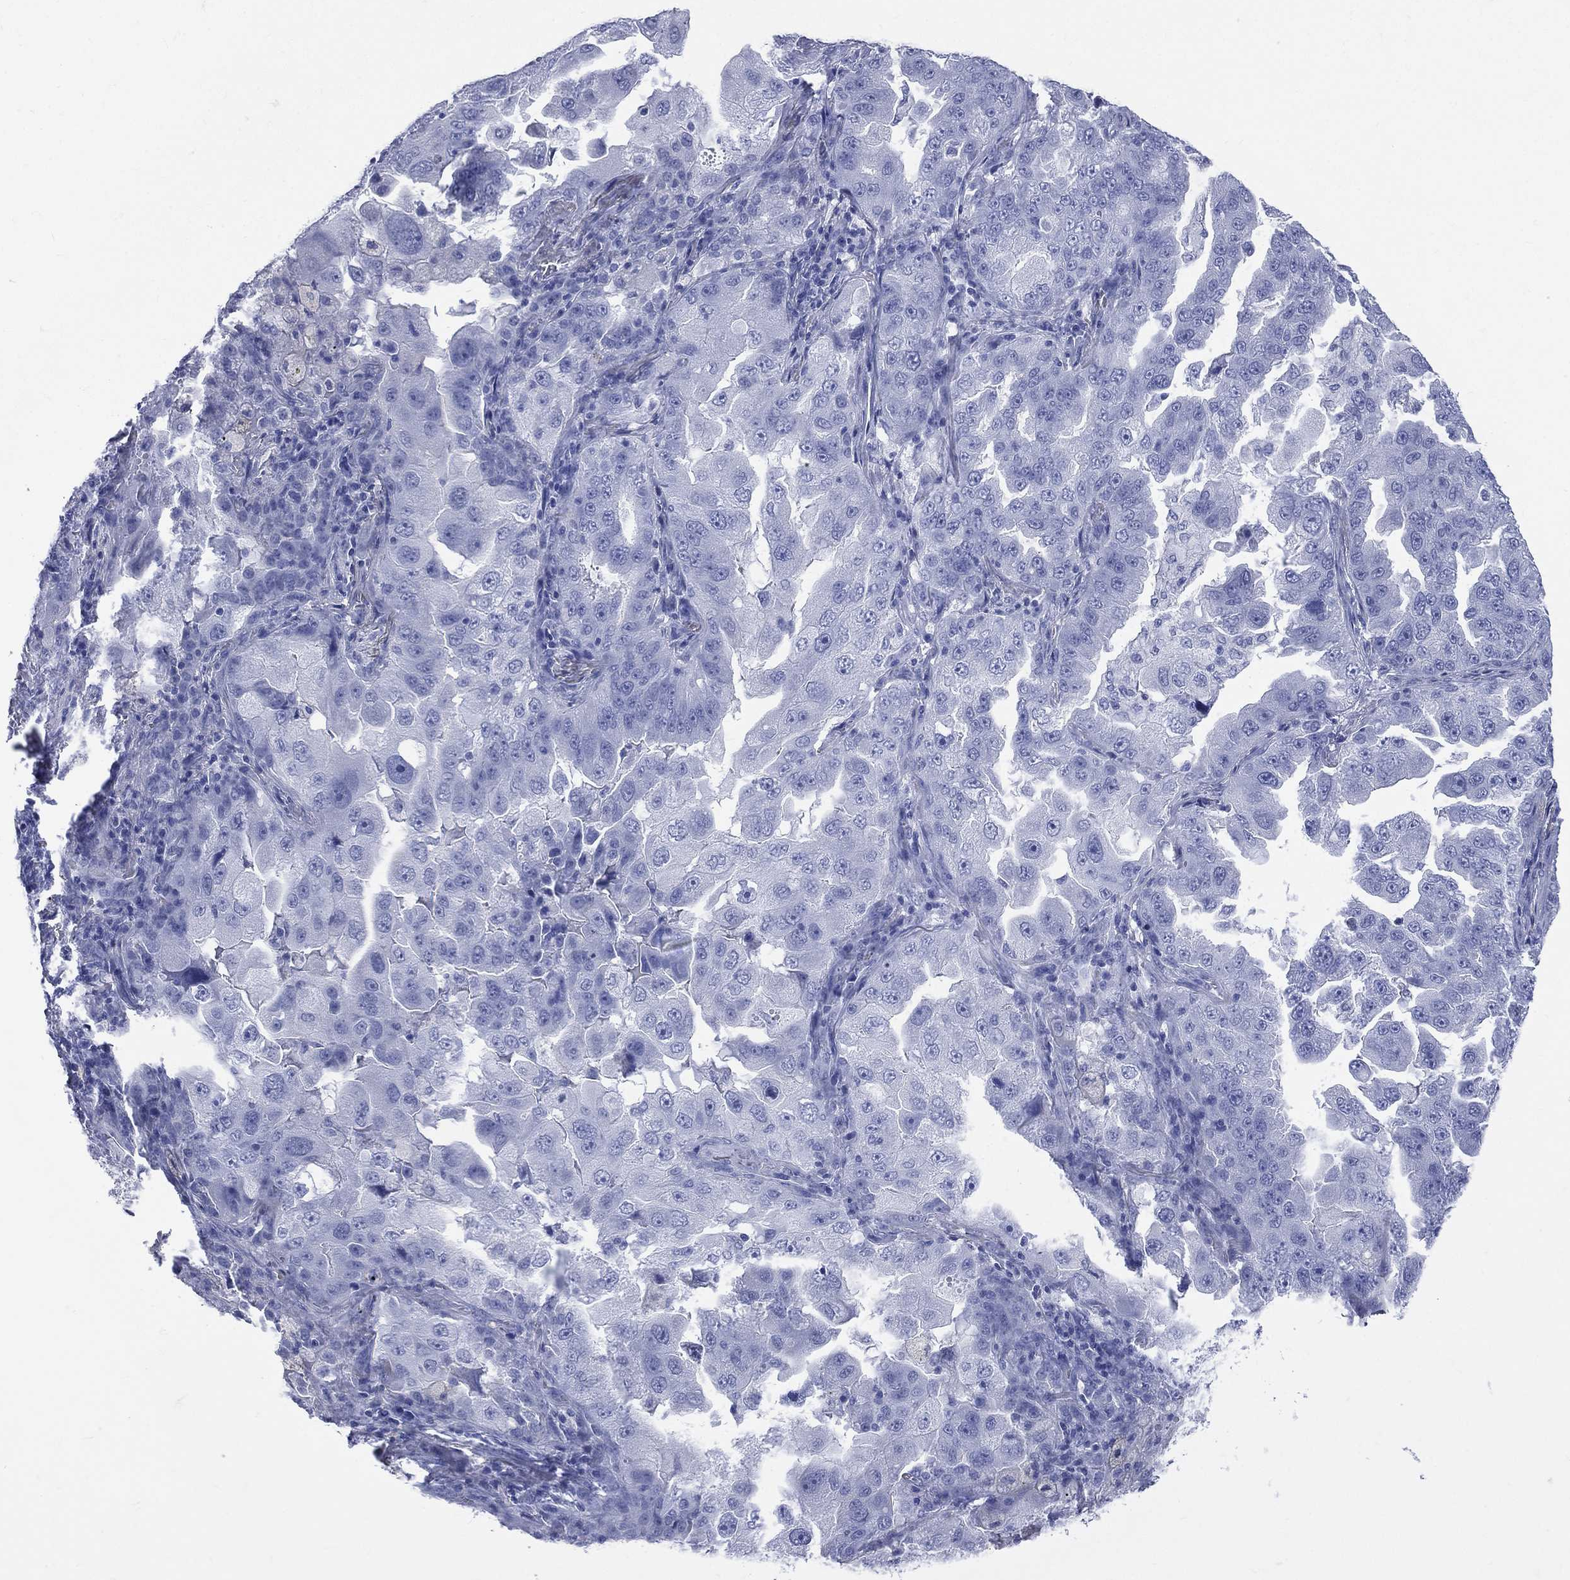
{"staining": {"intensity": "negative", "quantity": "none", "location": "none"}, "tissue": "lung cancer", "cell_type": "Tumor cells", "image_type": "cancer", "snomed": [{"axis": "morphology", "description": "Adenocarcinoma, NOS"}, {"axis": "topography", "description": "Lung"}], "caption": "The immunohistochemistry image has no significant expression in tumor cells of lung adenocarcinoma tissue.", "gene": "SYP", "patient": {"sex": "female", "age": 61}}